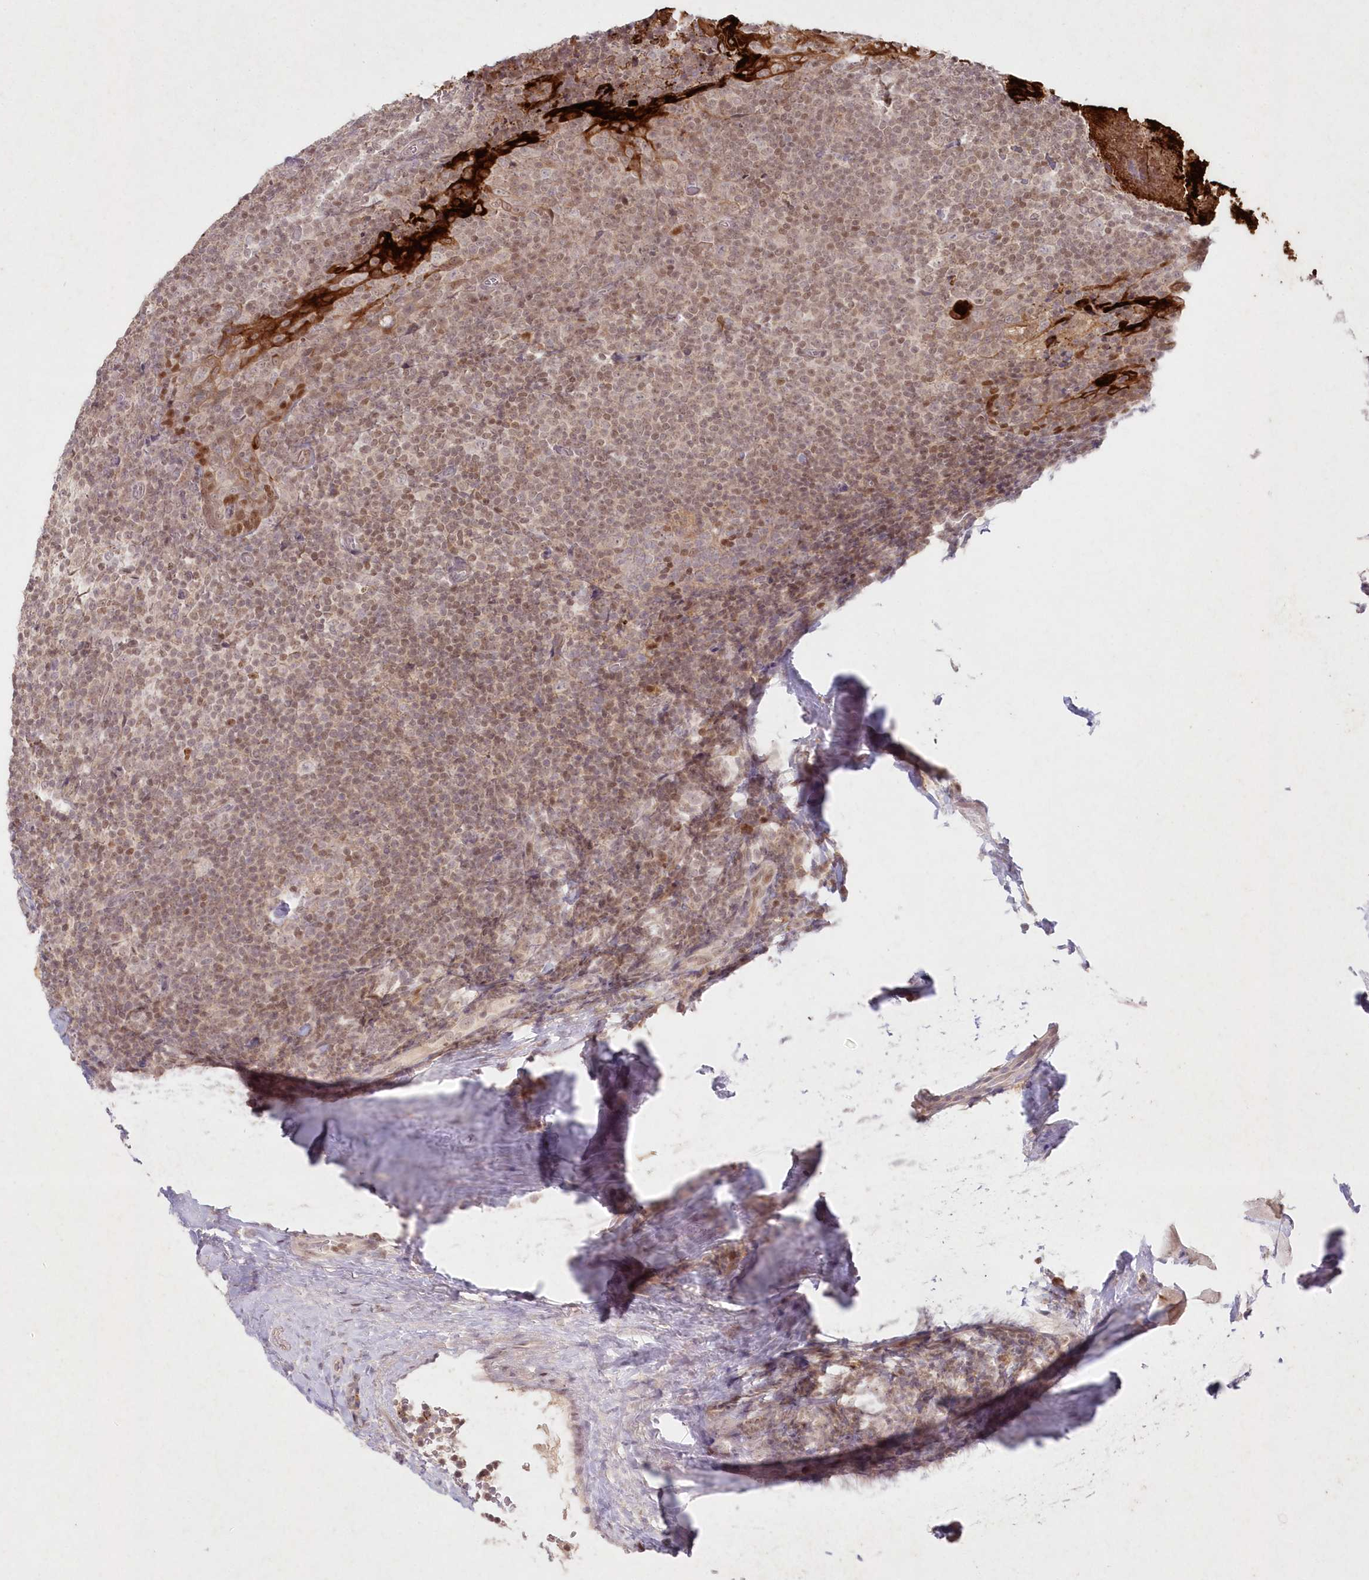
{"staining": {"intensity": "moderate", "quantity": "<25%", "location": "nuclear"}, "tissue": "tonsil", "cell_type": "Germinal center cells", "image_type": "normal", "snomed": [{"axis": "morphology", "description": "Normal tissue, NOS"}, {"axis": "topography", "description": "Tonsil"}], "caption": "Protein staining of unremarkable tonsil exhibits moderate nuclear expression in about <25% of germinal center cells. Nuclei are stained in blue.", "gene": "ASCC1", "patient": {"sex": "male", "age": 37}}